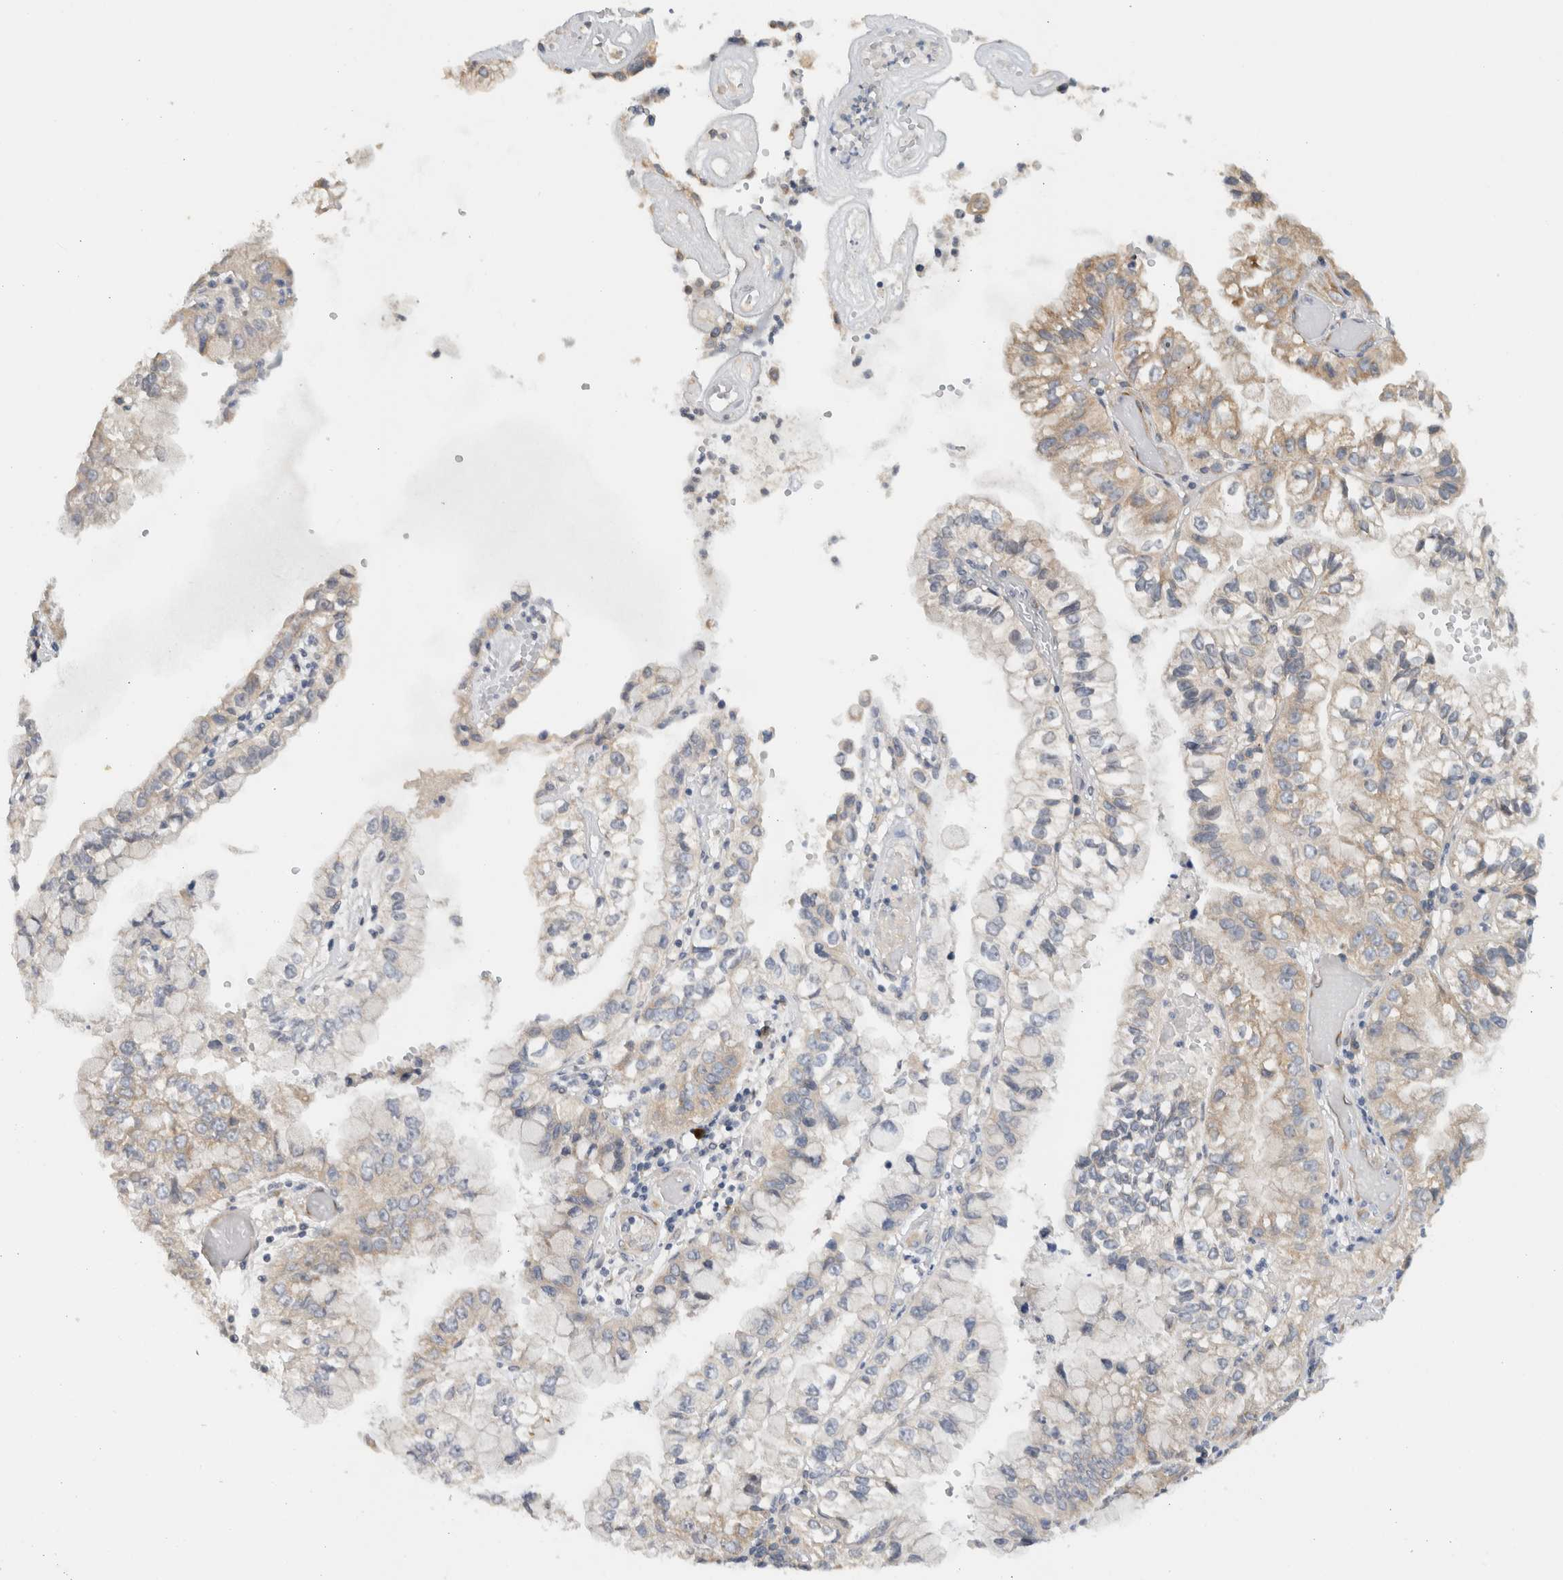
{"staining": {"intensity": "weak", "quantity": "25%-75%", "location": "cytoplasmic/membranous"}, "tissue": "liver cancer", "cell_type": "Tumor cells", "image_type": "cancer", "snomed": [{"axis": "morphology", "description": "Cholangiocarcinoma"}, {"axis": "topography", "description": "Liver"}], "caption": "This micrograph reveals immunohistochemistry staining of liver cancer (cholangiocarcinoma), with low weak cytoplasmic/membranous staining in approximately 25%-75% of tumor cells.", "gene": "PUM1", "patient": {"sex": "female", "age": 79}}